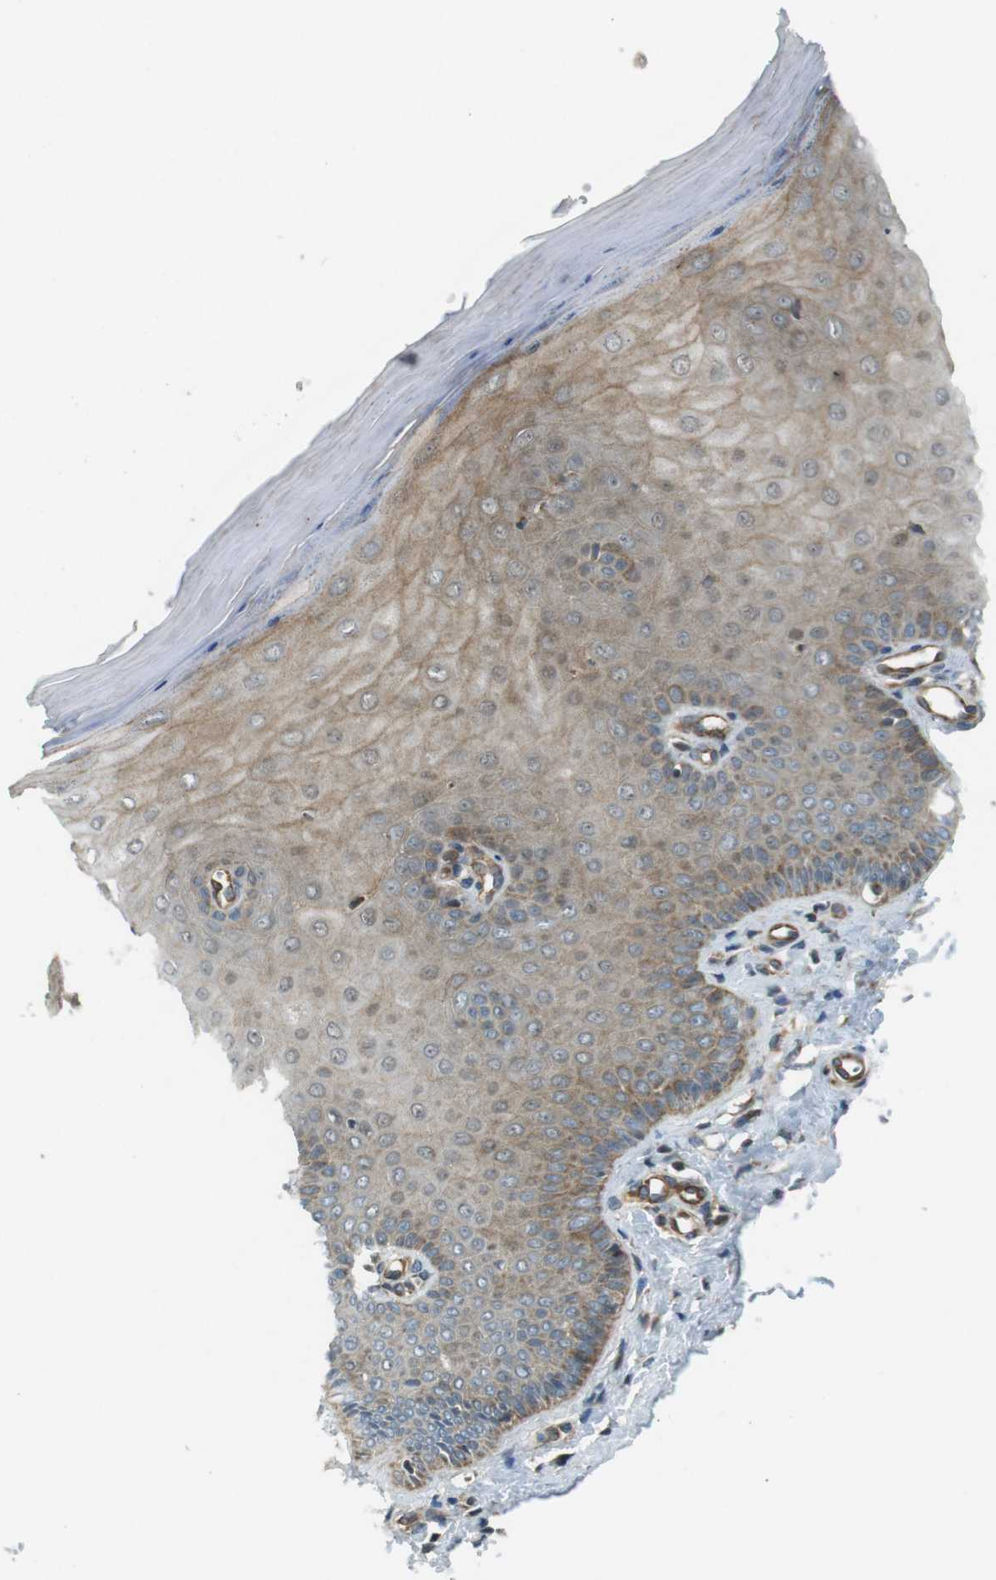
{"staining": {"intensity": "moderate", "quantity": ">75%", "location": "cytoplasmic/membranous"}, "tissue": "cervix", "cell_type": "Glandular cells", "image_type": "normal", "snomed": [{"axis": "morphology", "description": "Normal tissue, NOS"}, {"axis": "topography", "description": "Cervix"}], "caption": "Moderate cytoplasmic/membranous expression is seen in about >75% of glandular cells in normal cervix. Using DAB (3,3'-diaminobenzidine) (brown) and hematoxylin (blue) stains, captured at high magnification using brightfield microscopy.", "gene": "IFFO2", "patient": {"sex": "female", "age": 55}}